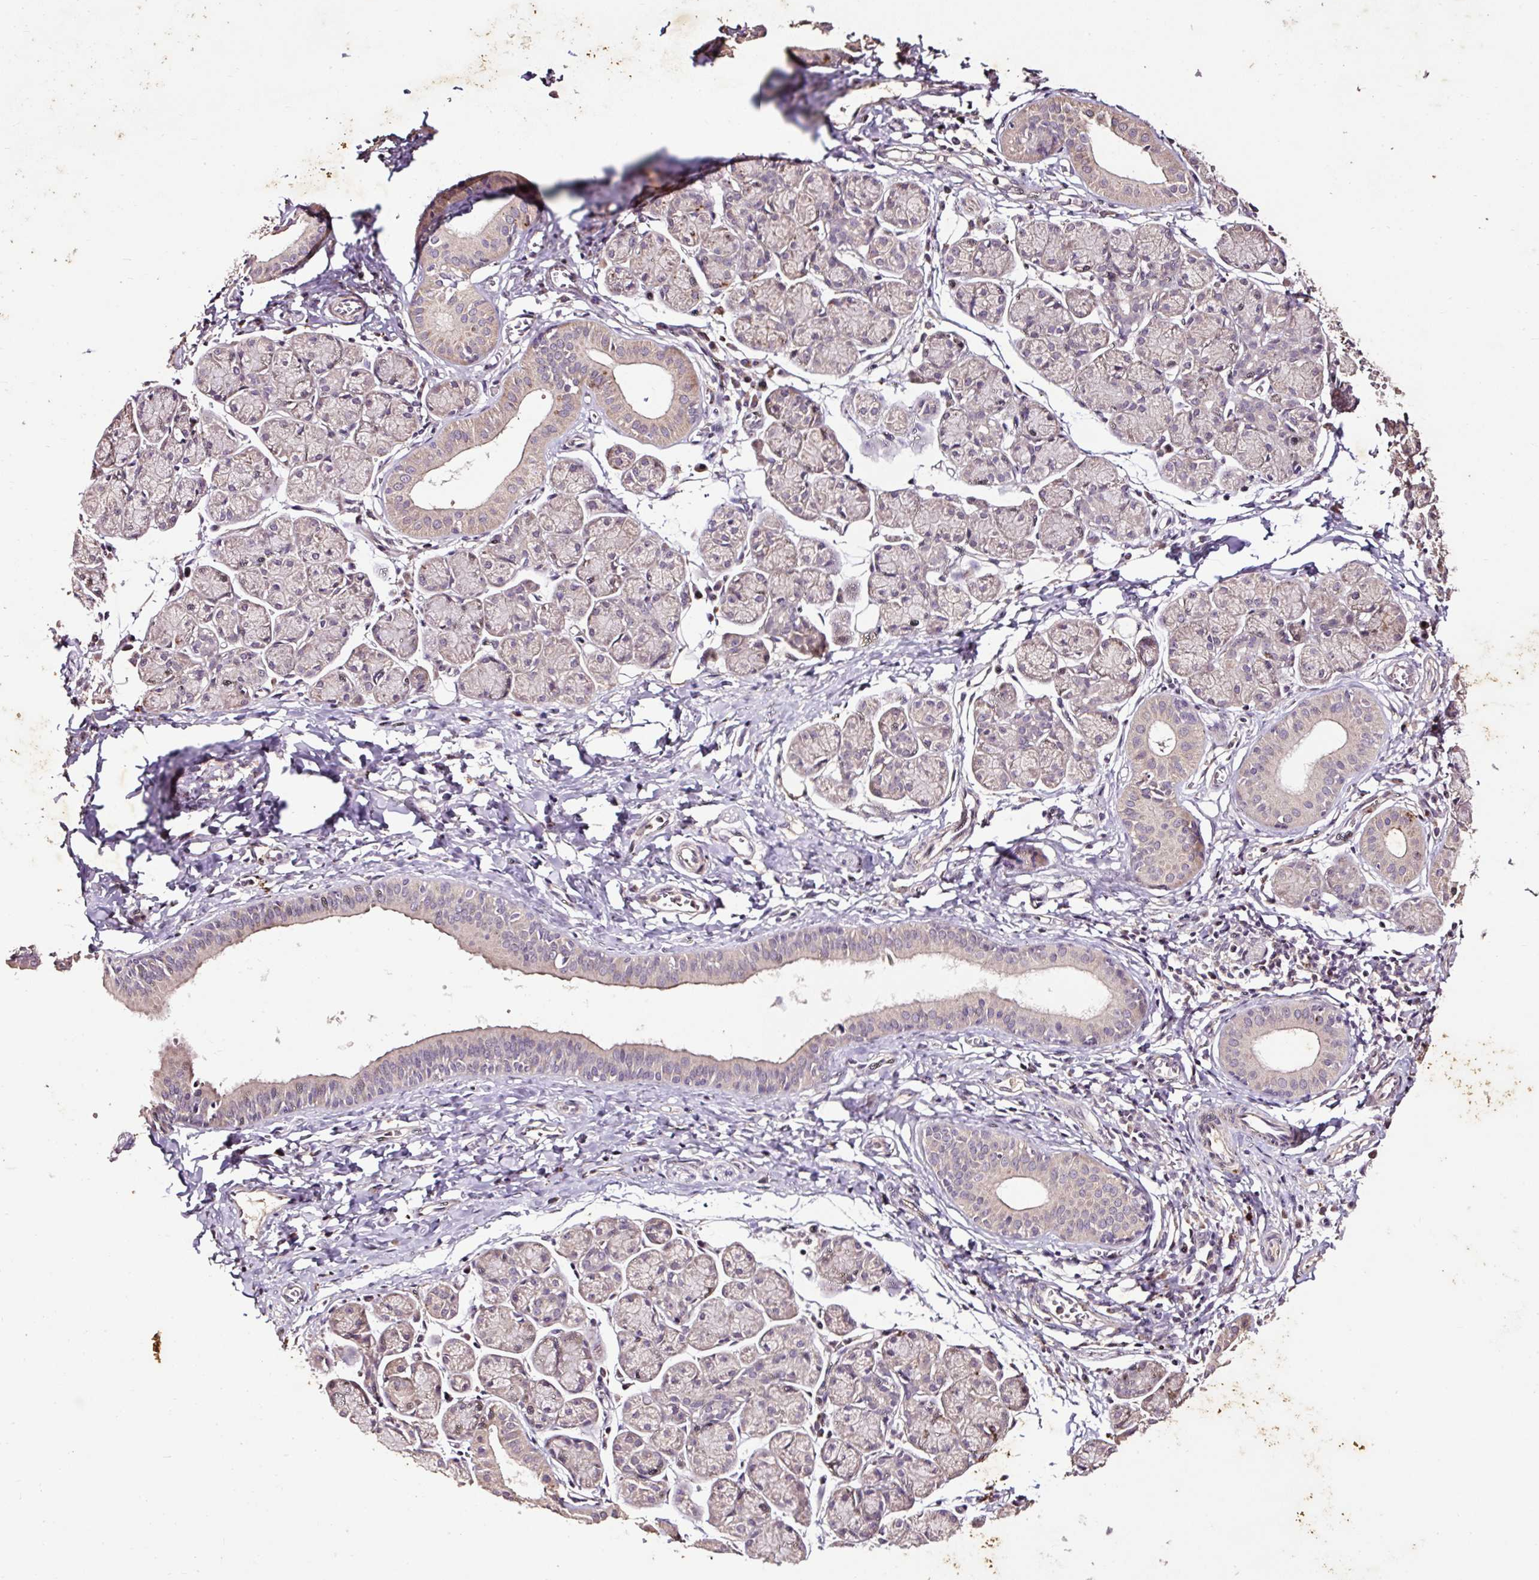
{"staining": {"intensity": "moderate", "quantity": "<25%", "location": "cytoplasmic/membranous"}, "tissue": "salivary gland", "cell_type": "Glandular cells", "image_type": "normal", "snomed": [{"axis": "morphology", "description": "Normal tissue, NOS"}, {"axis": "morphology", "description": "Inflammation, NOS"}, {"axis": "topography", "description": "Lymph node"}, {"axis": "topography", "description": "Salivary gland"}], "caption": "Immunohistochemical staining of unremarkable salivary gland displays <25% levels of moderate cytoplasmic/membranous protein positivity in about <25% of glandular cells.", "gene": "LRTM2", "patient": {"sex": "male", "age": 3}}